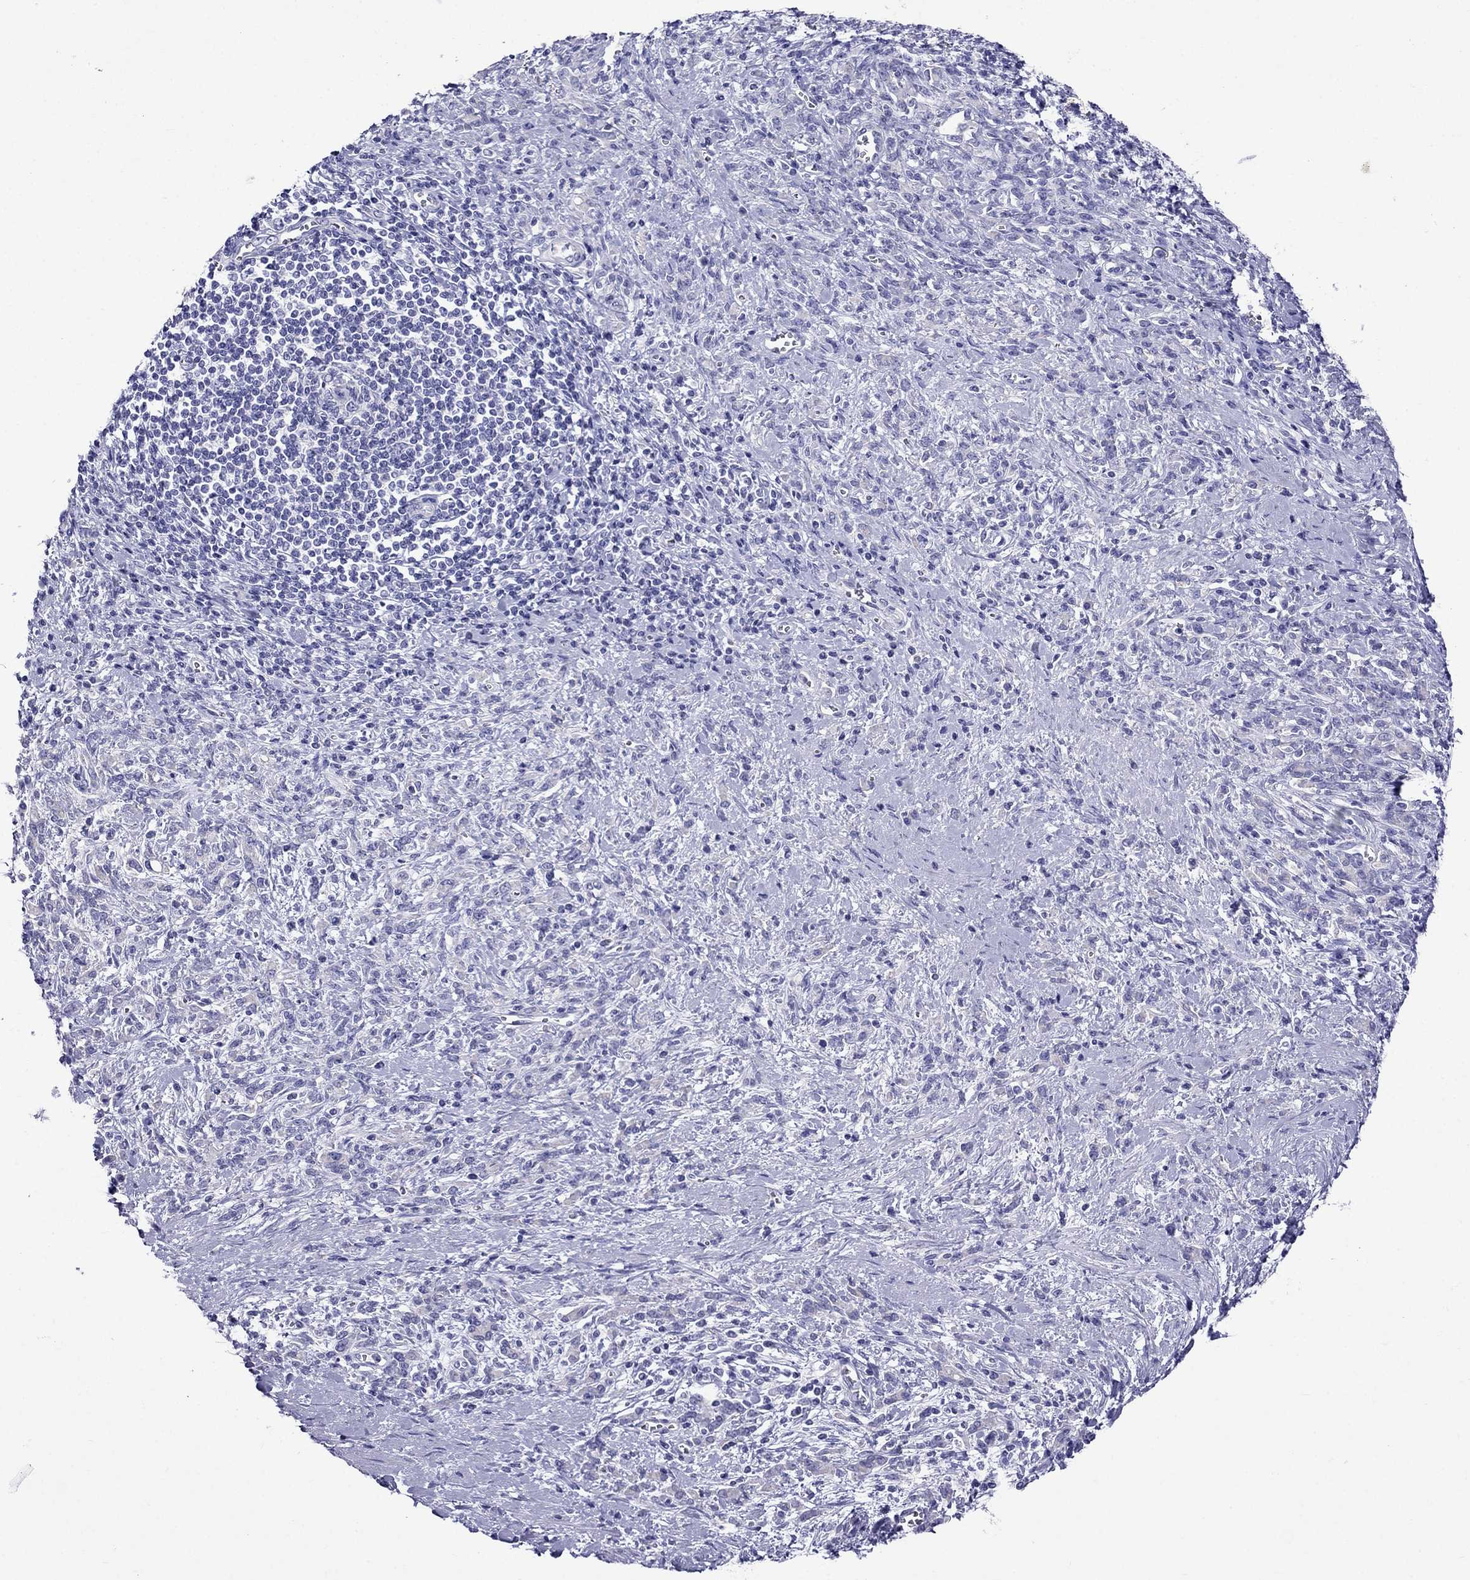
{"staining": {"intensity": "negative", "quantity": "none", "location": "none"}, "tissue": "stomach cancer", "cell_type": "Tumor cells", "image_type": "cancer", "snomed": [{"axis": "morphology", "description": "Adenocarcinoma, NOS"}, {"axis": "topography", "description": "Stomach"}], "caption": "Image shows no significant protein staining in tumor cells of stomach adenocarcinoma.", "gene": "TDRD1", "patient": {"sex": "female", "age": 57}}